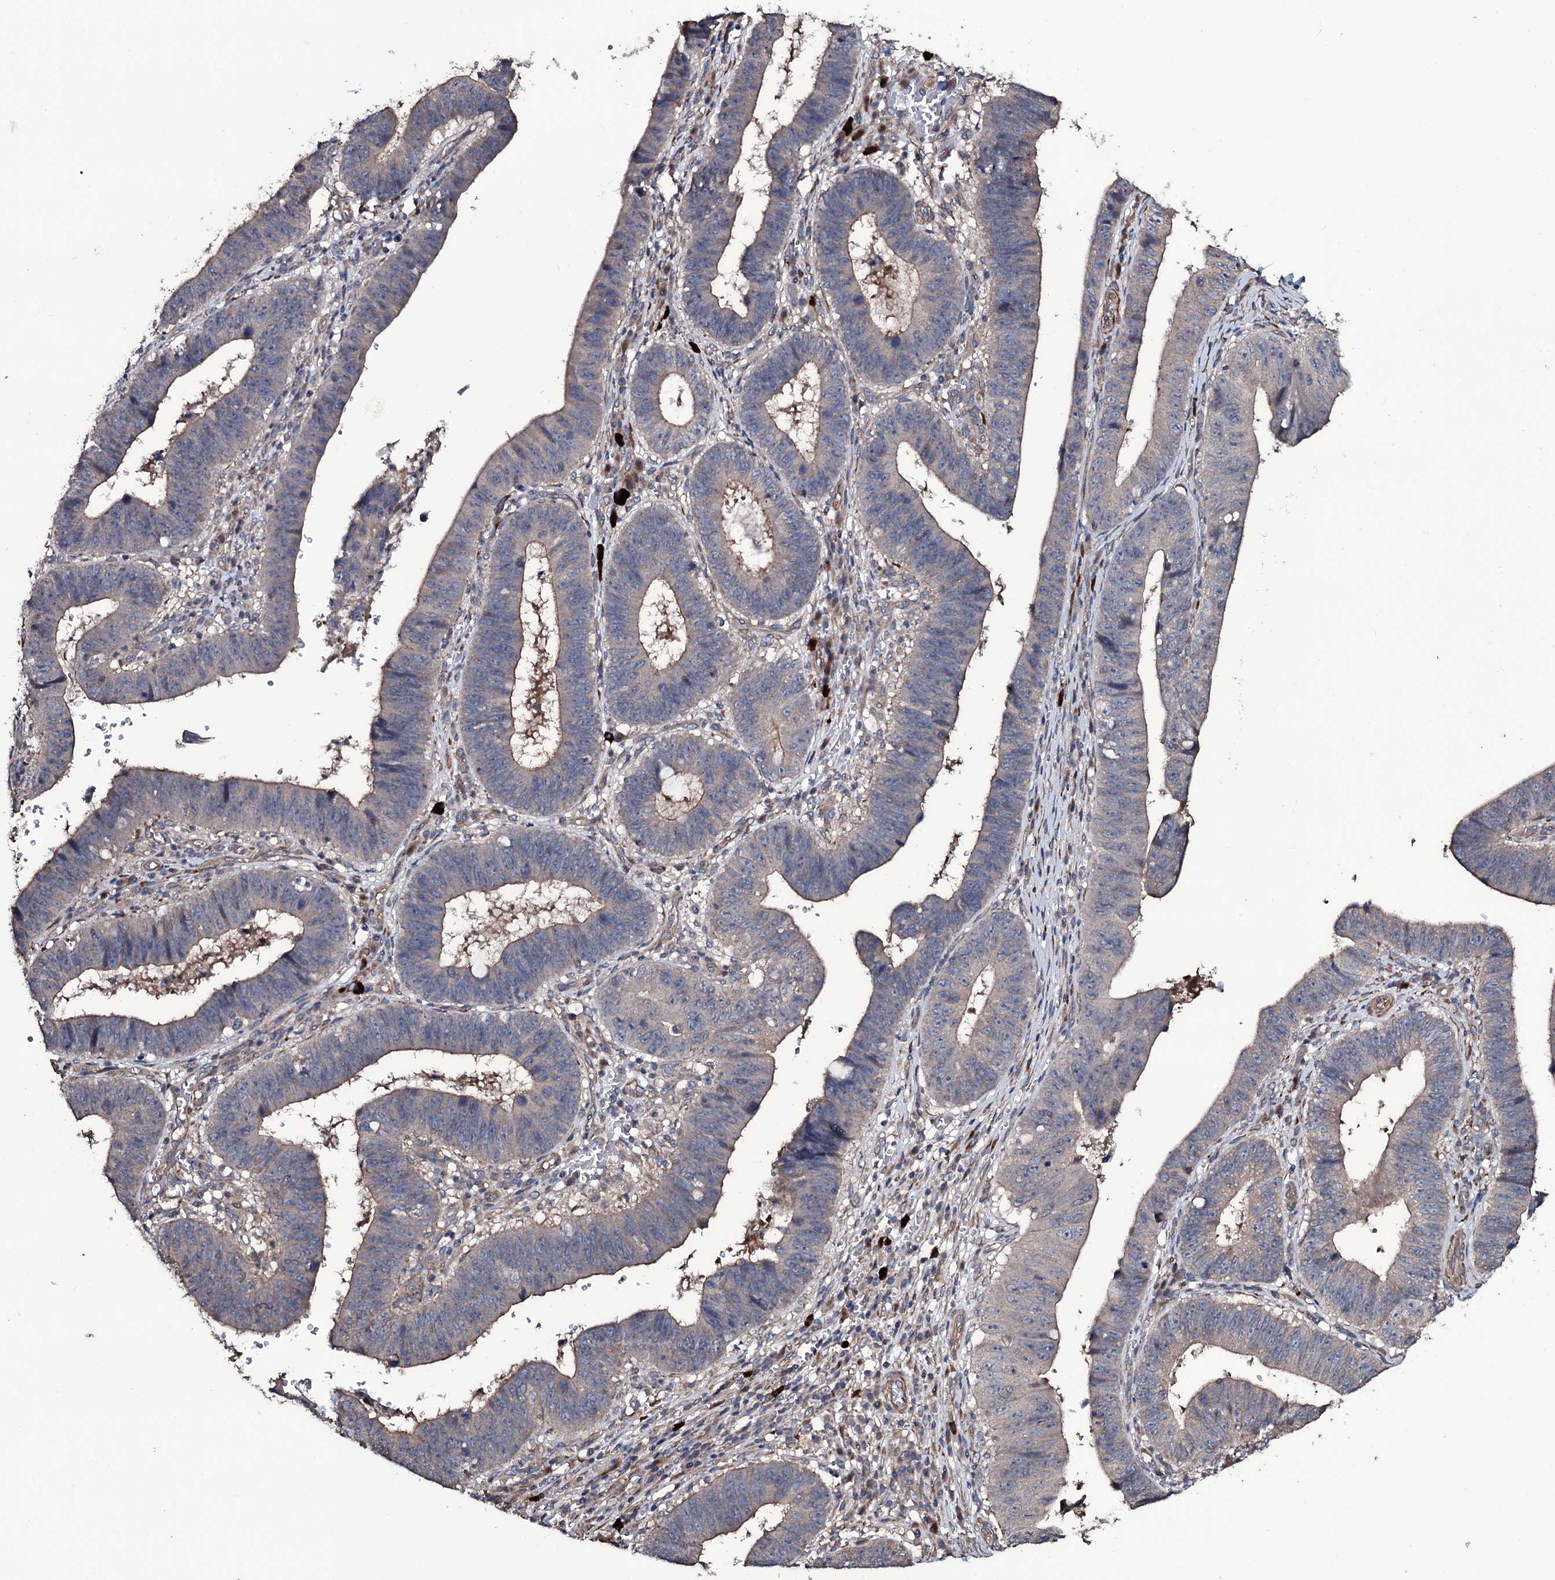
{"staining": {"intensity": "weak", "quantity": "25%-75%", "location": "cytoplasmic/membranous"}, "tissue": "stomach cancer", "cell_type": "Tumor cells", "image_type": "cancer", "snomed": [{"axis": "morphology", "description": "Adenocarcinoma, NOS"}, {"axis": "topography", "description": "Stomach"}], "caption": "There is low levels of weak cytoplasmic/membranous positivity in tumor cells of adenocarcinoma (stomach), as demonstrated by immunohistochemical staining (brown color).", "gene": "WIPF3", "patient": {"sex": "male", "age": 59}}